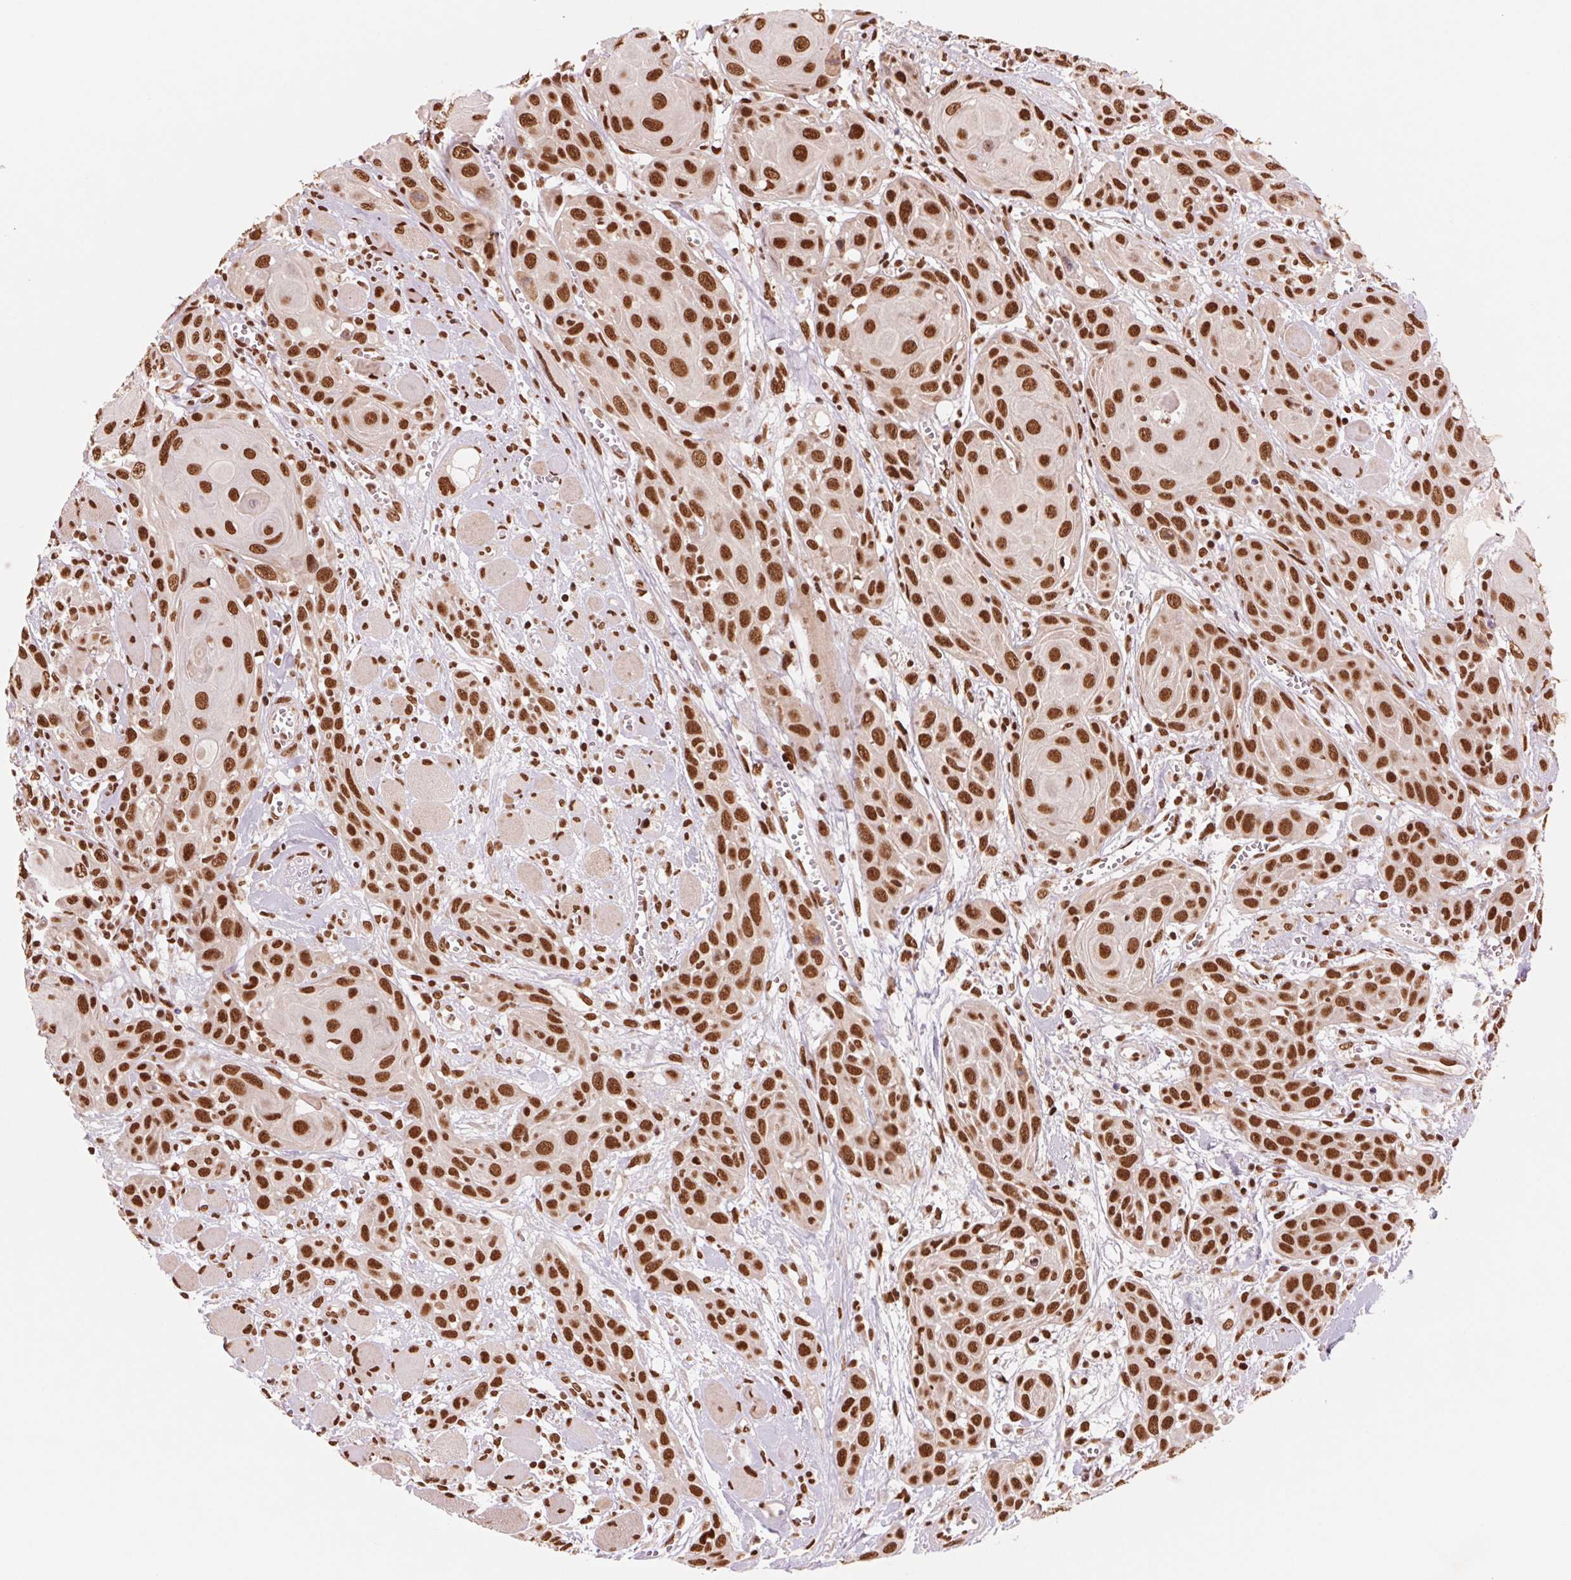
{"staining": {"intensity": "strong", "quantity": ">75%", "location": "nuclear"}, "tissue": "head and neck cancer", "cell_type": "Tumor cells", "image_type": "cancer", "snomed": [{"axis": "morphology", "description": "Squamous cell carcinoma, NOS"}, {"axis": "topography", "description": "Head-Neck"}], "caption": "Protein expression analysis of human head and neck cancer reveals strong nuclear expression in about >75% of tumor cells.", "gene": "TTLL9", "patient": {"sex": "female", "age": 80}}